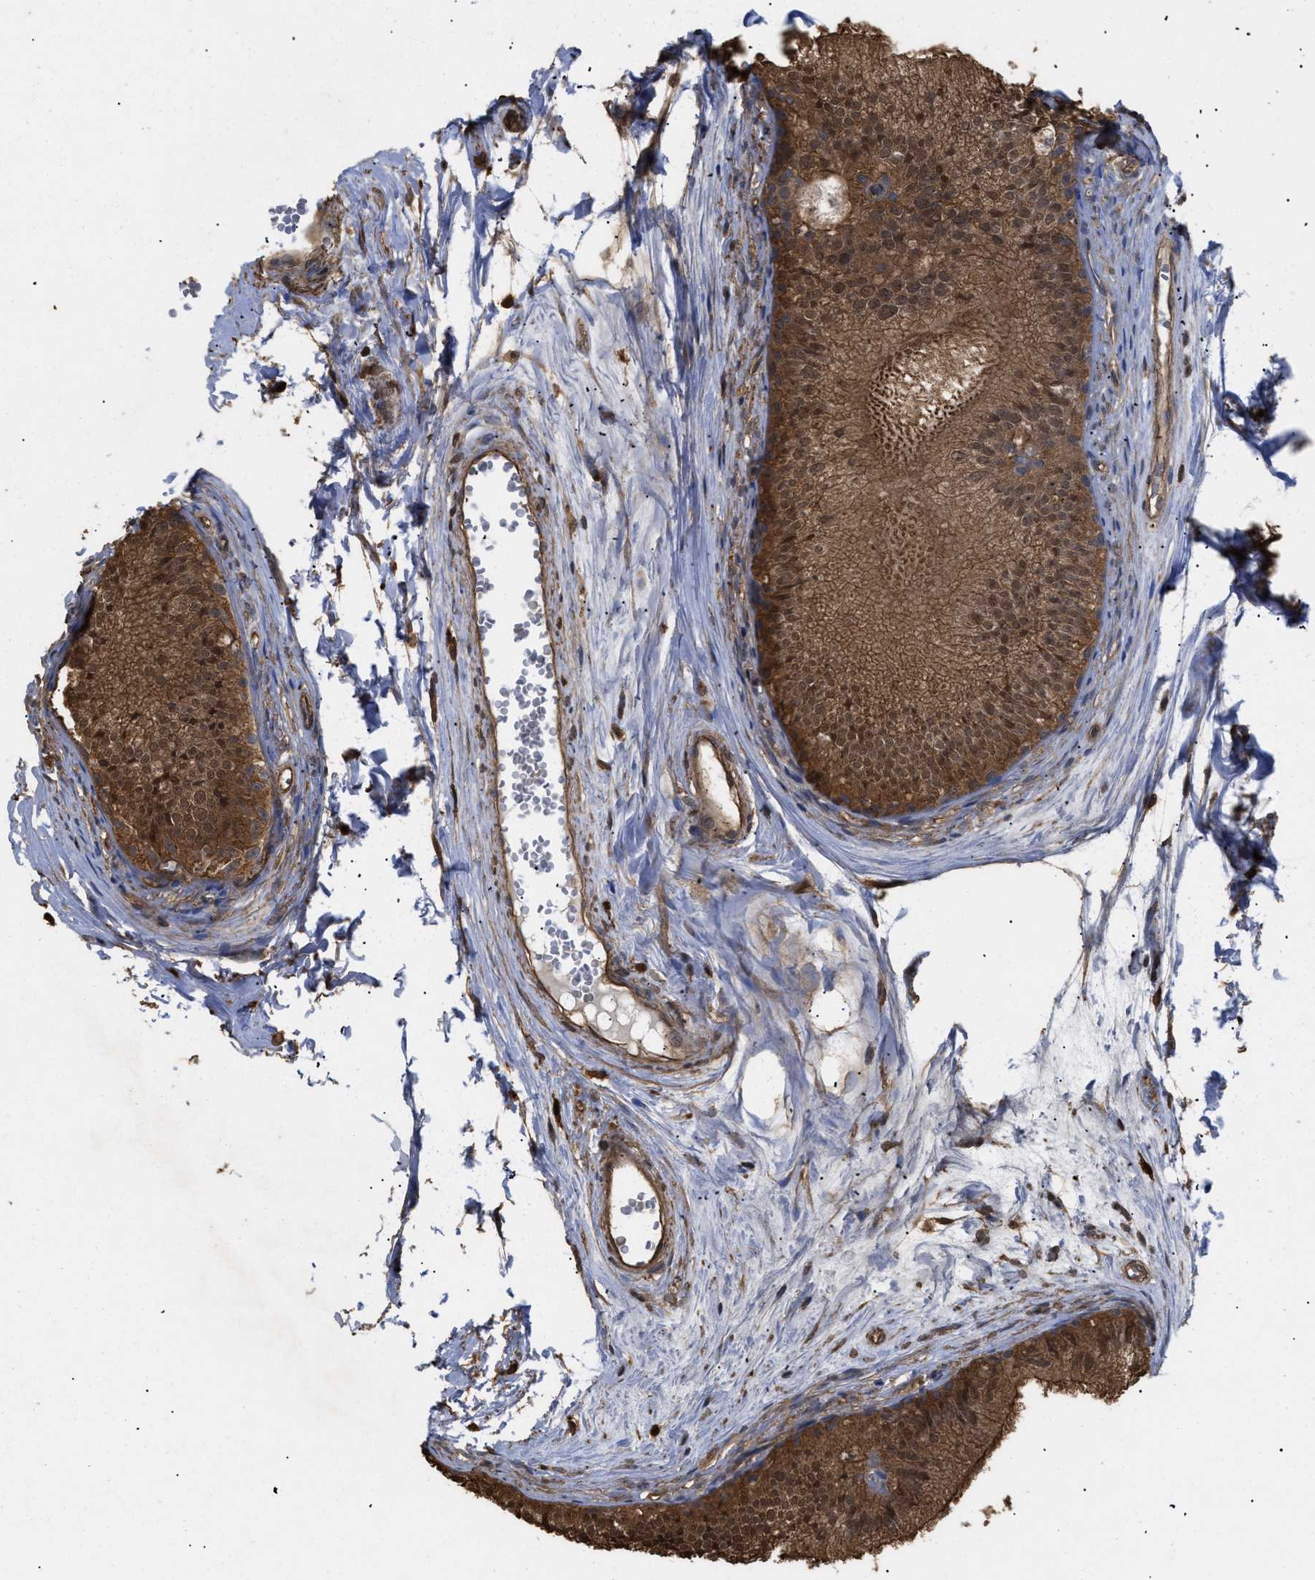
{"staining": {"intensity": "moderate", "quantity": ">75%", "location": "cytoplasmic/membranous,nuclear"}, "tissue": "epididymis", "cell_type": "Glandular cells", "image_type": "normal", "snomed": [{"axis": "morphology", "description": "Normal tissue, NOS"}, {"axis": "topography", "description": "Epididymis"}], "caption": "Immunohistochemistry (IHC) (DAB (3,3'-diaminobenzidine)) staining of unremarkable human epididymis shows moderate cytoplasmic/membranous,nuclear protein positivity in approximately >75% of glandular cells.", "gene": "CALM1", "patient": {"sex": "male", "age": 56}}